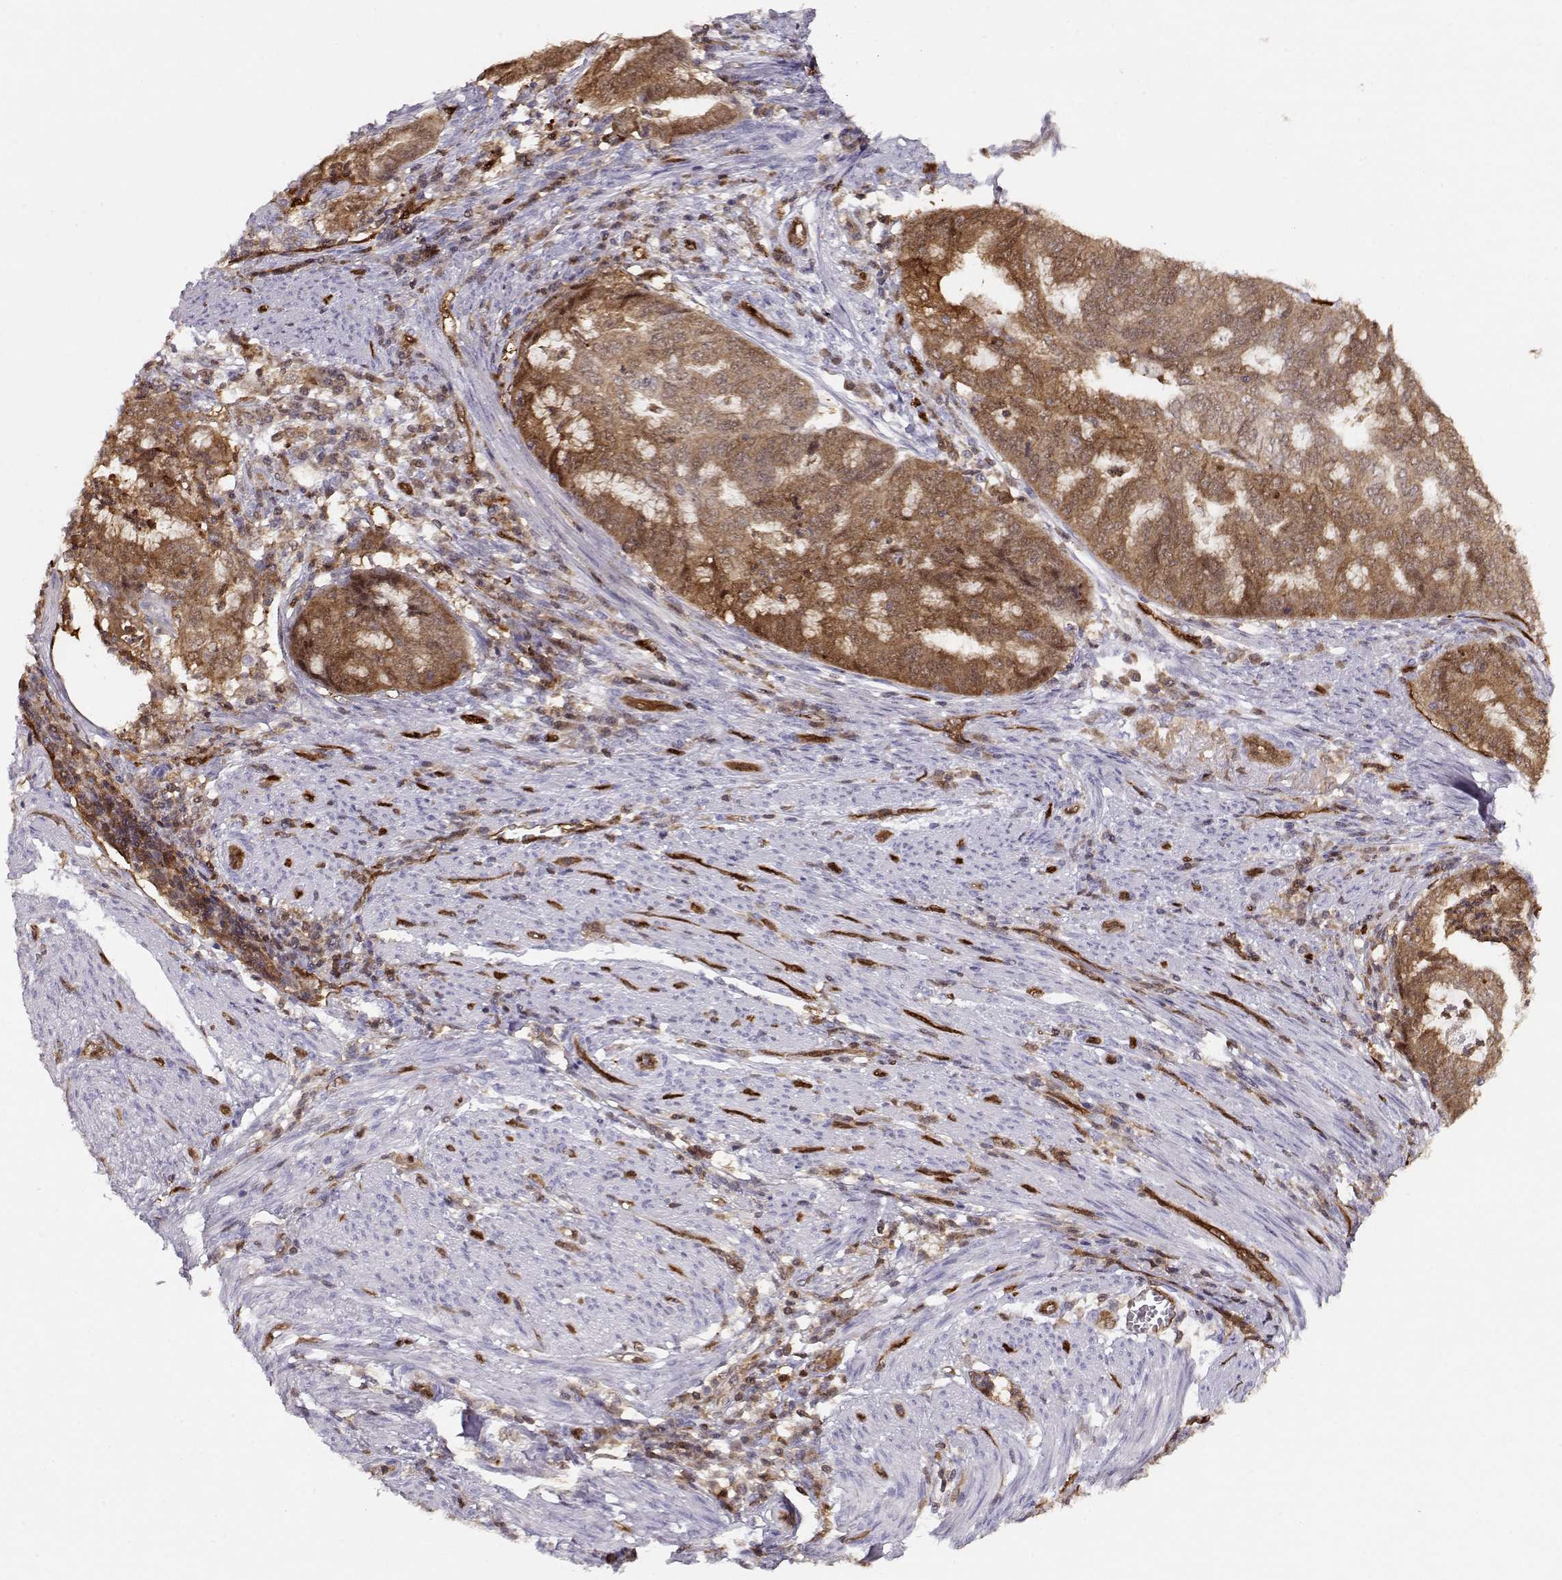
{"staining": {"intensity": "moderate", "quantity": "25%-75%", "location": "cytoplasmic/membranous"}, "tissue": "endometrial cancer", "cell_type": "Tumor cells", "image_type": "cancer", "snomed": [{"axis": "morphology", "description": "Adenocarcinoma, NOS"}, {"axis": "topography", "description": "Endometrium"}], "caption": "The immunohistochemical stain highlights moderate cytoplasmic/membranous expression in tumor cells of endometrial cancer tissue. (Stains: DAB (3,3'-diaminobenzidine) in brown, nuclei in blue, Microscopy: brightfield microscopy at high magnification).", "gene": "PNP", "patient": {"sex": "female", "age": 79}}